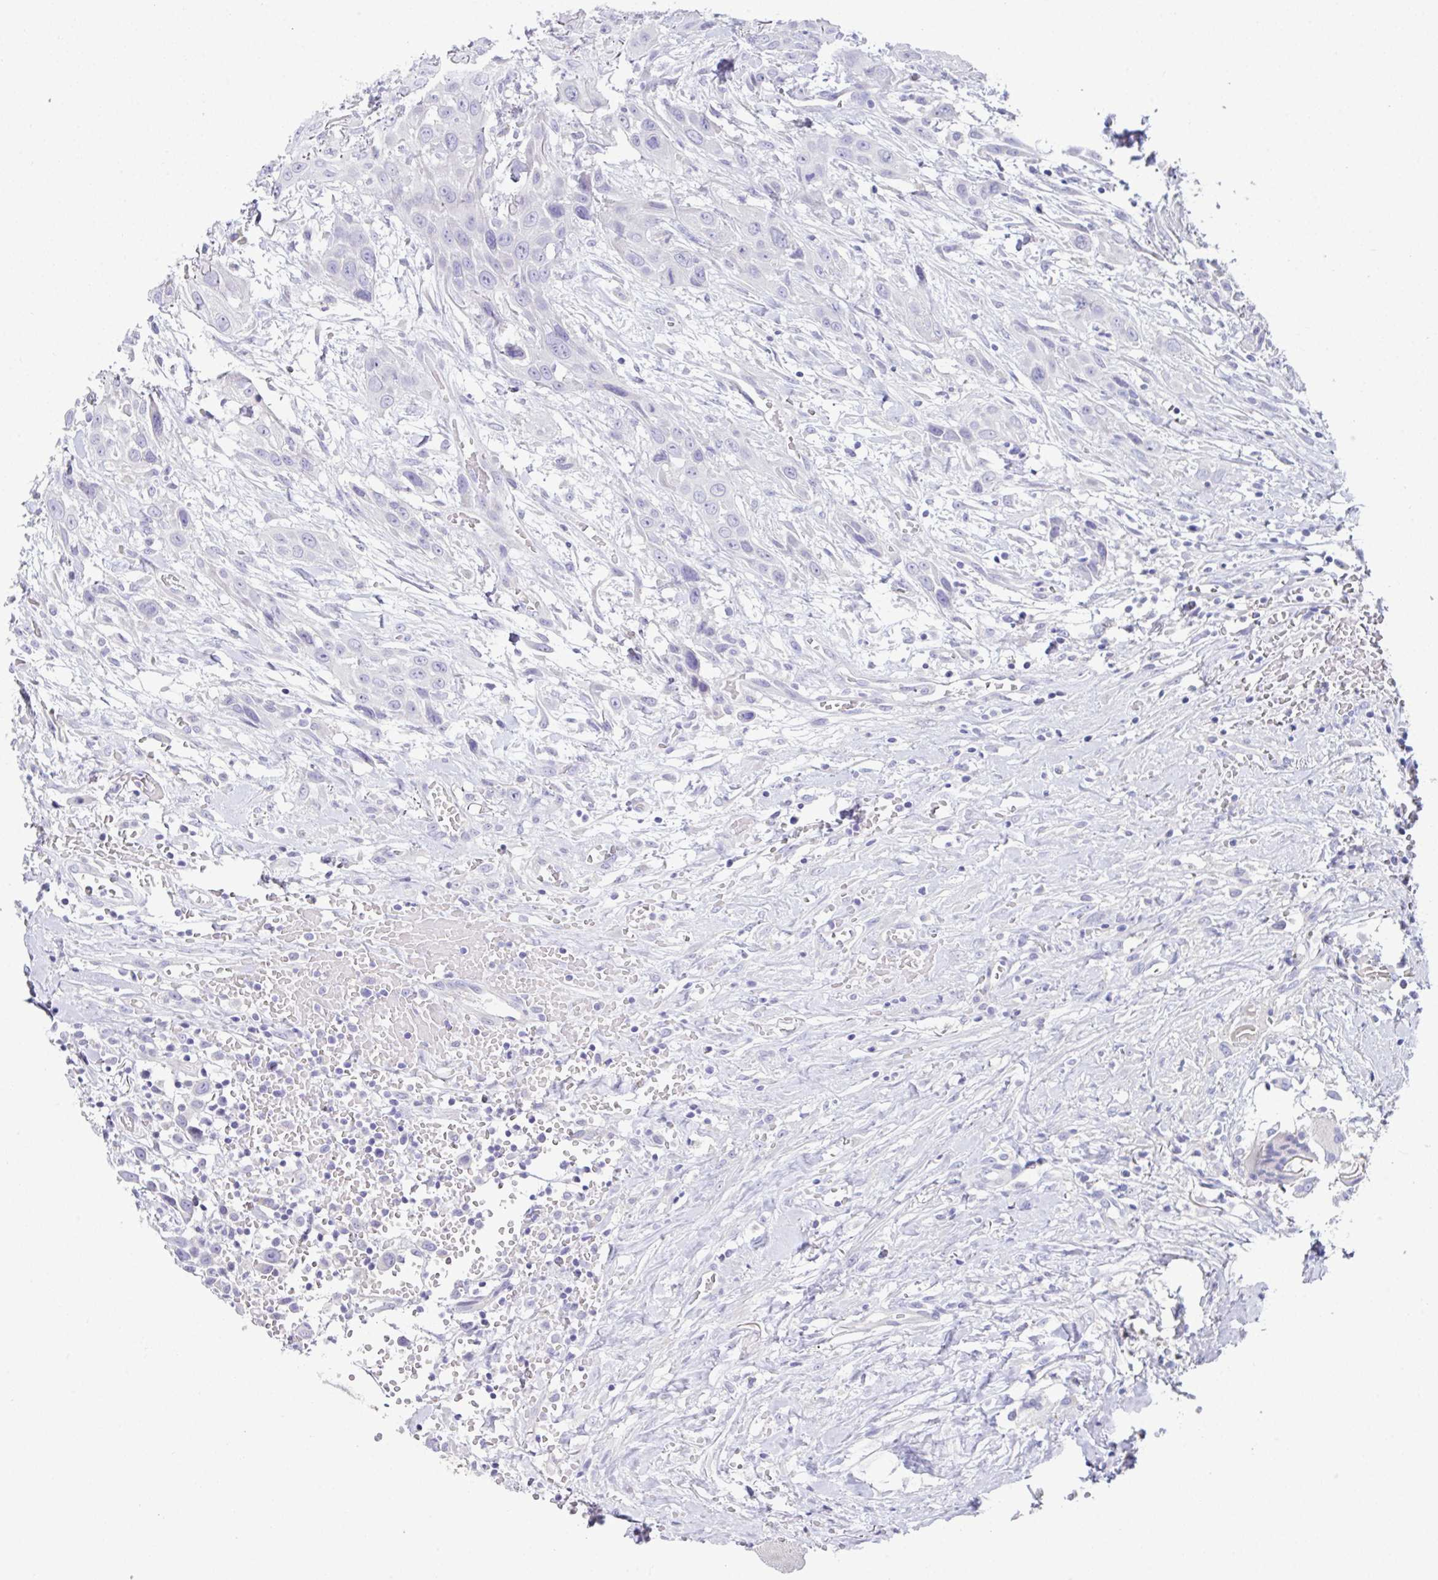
{"staining": {"intensity": "negative", "quantity": "none", "location": "none"}, "tissue": "head and neck cancer", "cell_type": "Tumor cells", "image_type": "cancer", "snomed": [{"axis": "morphology", "description": "Squamous cell carcinoma, NOS"}, {"axis": "topography", "description": "Head-Neck"}], "caption": "Tumor cells are negative for brown protein staining in head and neck cancer. (DAB (3,3'-diaminobenzidine) immunohistochemistry visualized using brightfield microscopy, high magnification).", "gene": "MED11", "patient": {"sex": "male", "age": 81}}